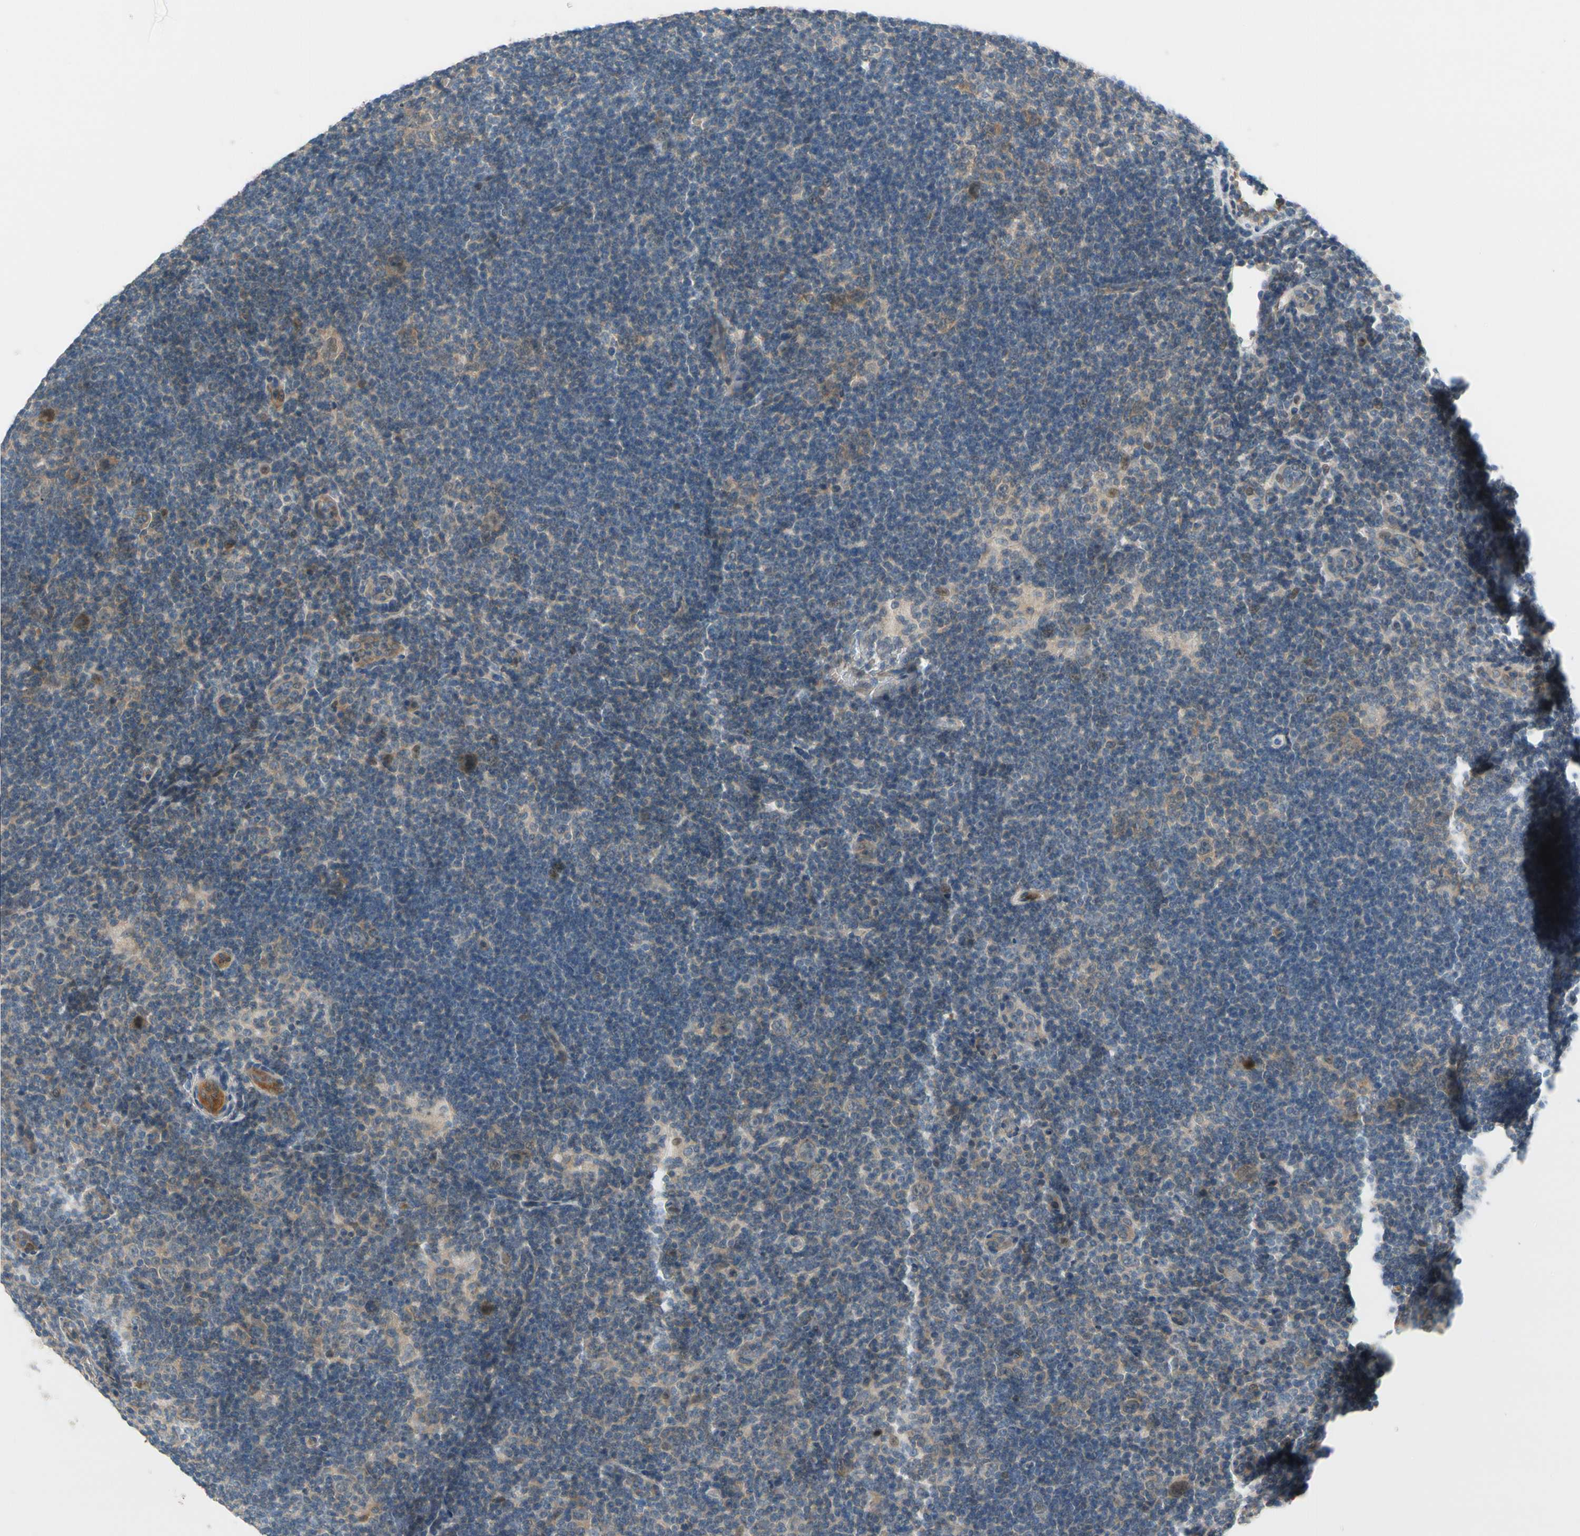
{"staining": {"intensity": "moderate", "quantity": ">75%", "location": "cytoplasmic/membranous"}, "tissue": "lymphoma", "cell_type": "Tumor cells", "image_type": "cancer", "snomed": [{"axis": "morphology", "description": "Hodgkin's disease, NOS"}, {"axis": "topography", "description": "Lymph node"}], "caption": "Immunohistochemical staining of human lymphoma reveals medium levels of moderate cytoplasmic/membranous staining in about >75% of tumor cells.", "gene": "CFAP36", "patient": {"sex": "female", "age": 57}}